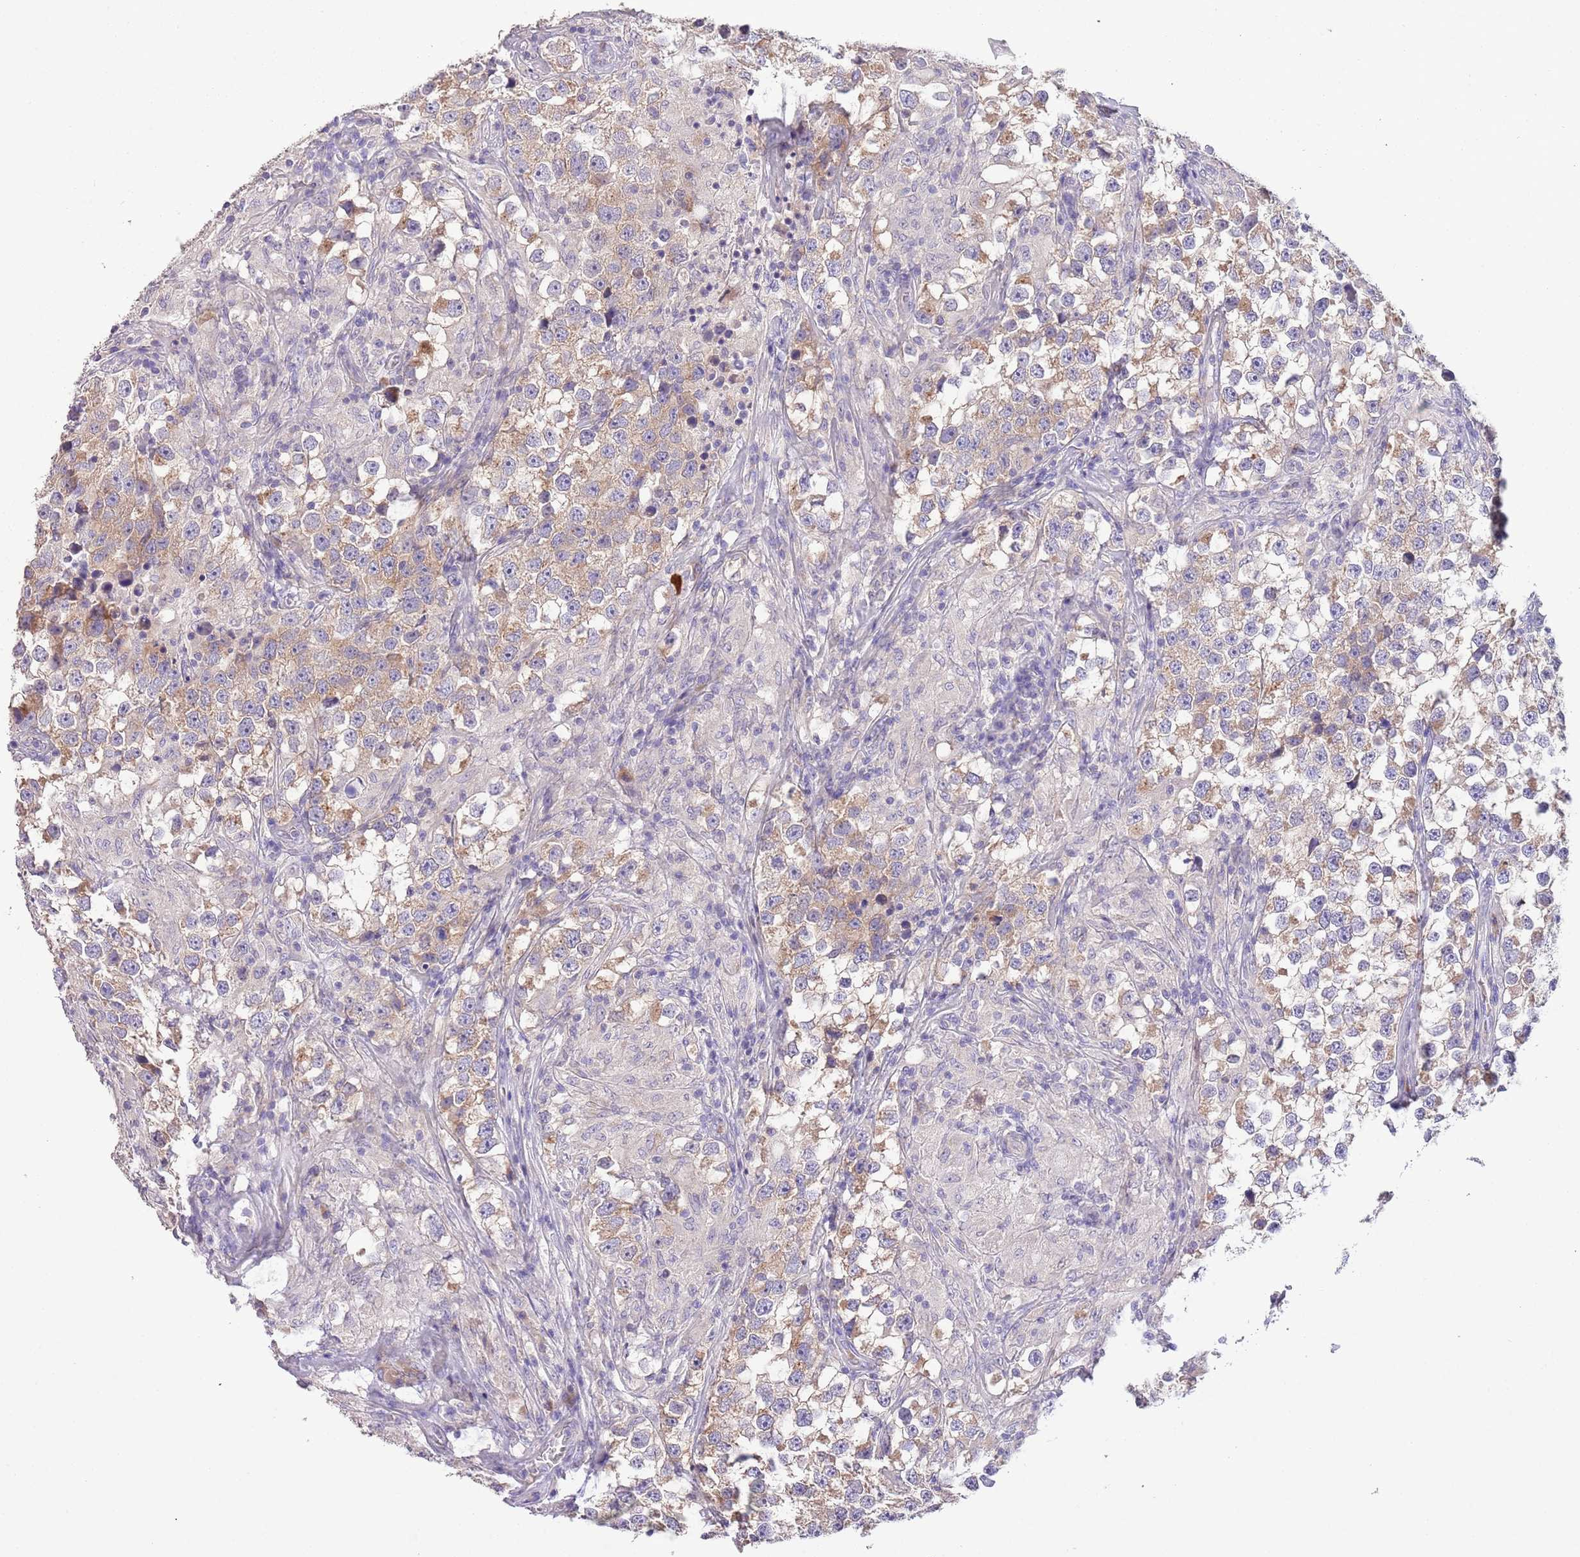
{"staining": {"intensity": "moderate", "quantity": ">75%", "location": "cytoplasmic/membranous"}, "tissue": "testis cancer", "cell_type": "Tumor cells", "image_type": "cancer", "snomed": [{"axis": "morphology", "description": "Seminoma, NOS"}, {"axis": "topography", "description": "Testis"}], "caption": "Human testis cancer stained with a protein marker shows moderate staining in tumor cells.", "gene": "ZNF658", "patient": {"sex": "male", "age": 46}}